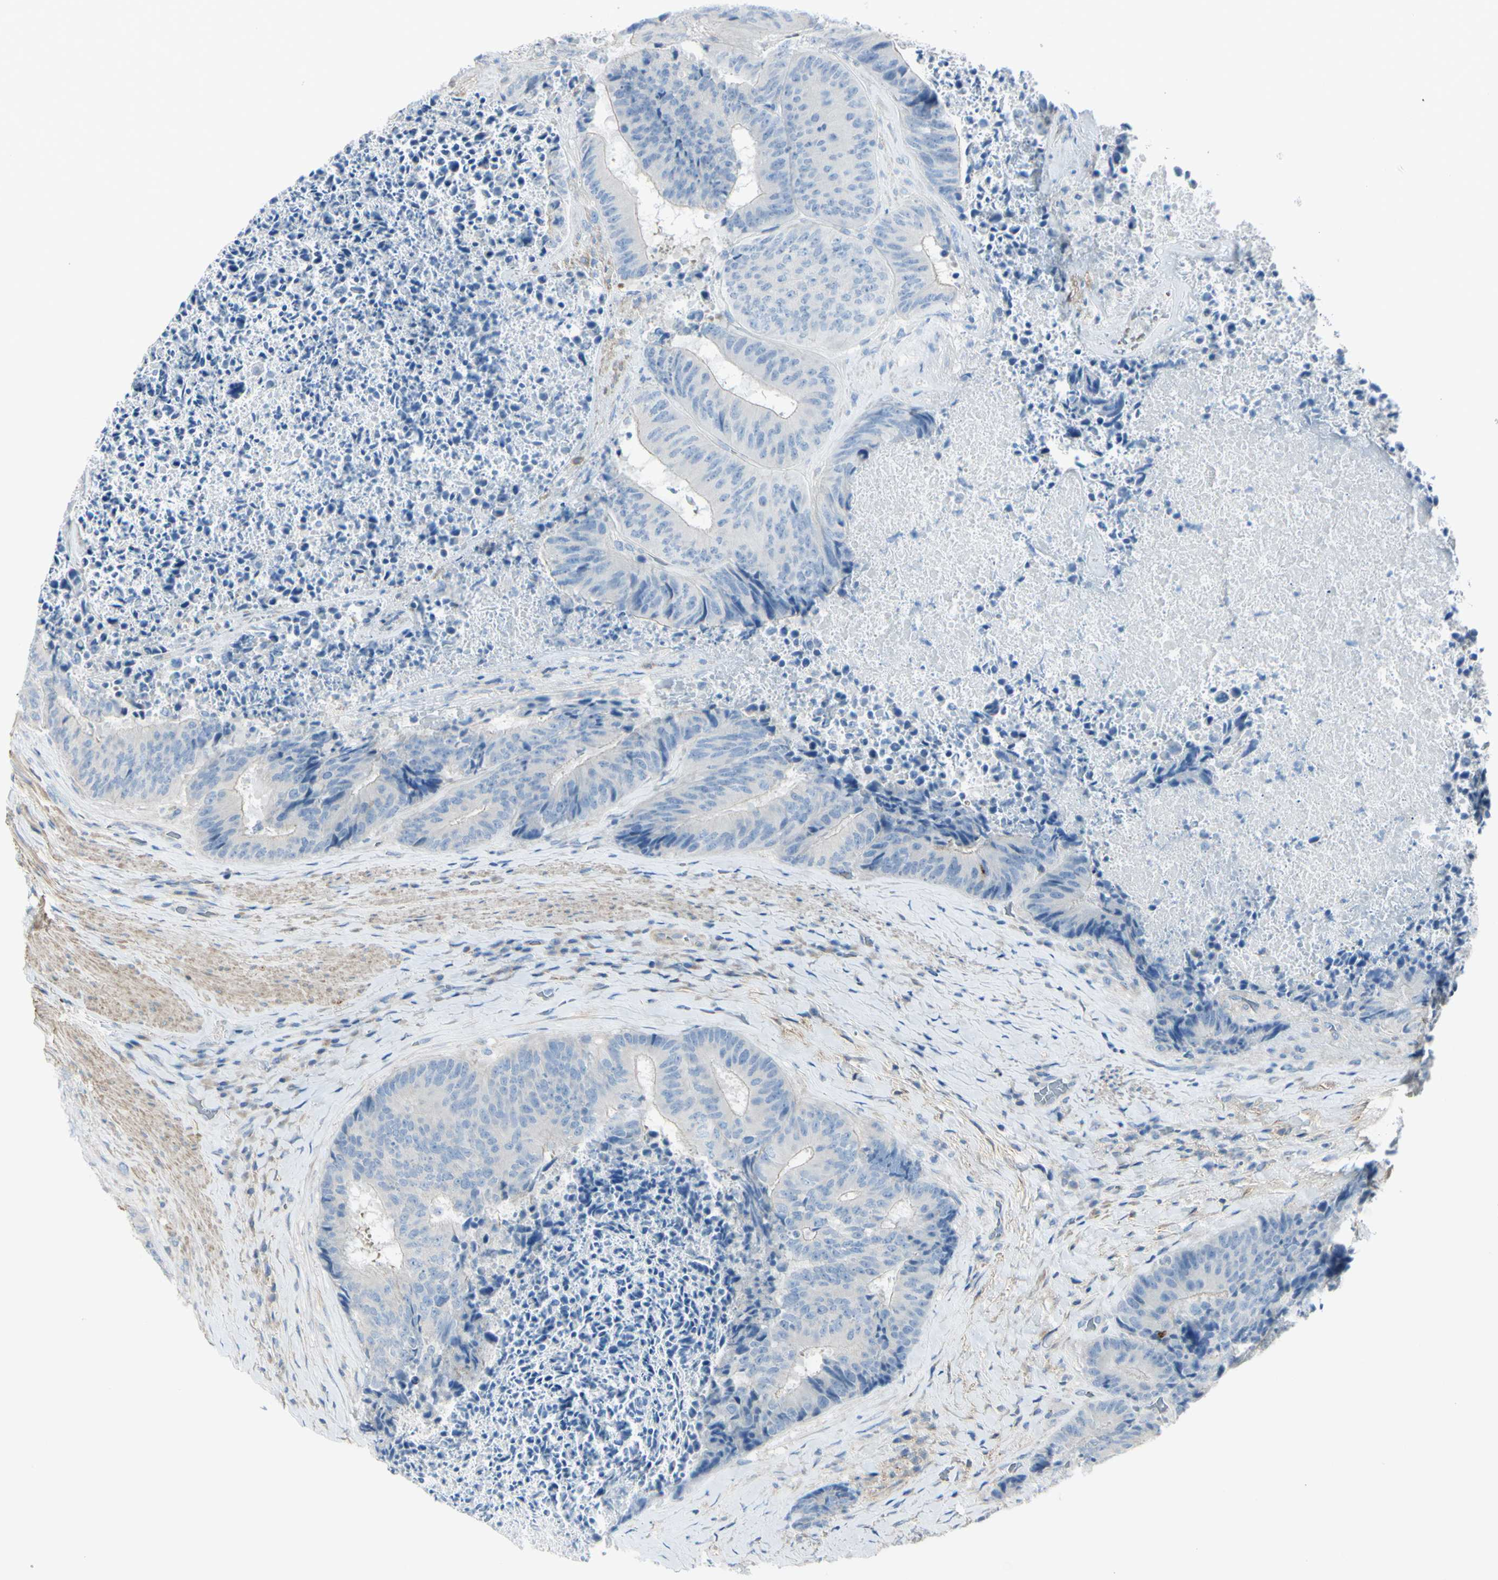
{"staining": {"intensity": "negative", "quantity": "none", "location": "none"}, "tissue": "colorectal cancer", "cell_type": "Tumor cells", "image_type": "cancer", "snomed": [{"axis": "morphology", "description": "Adenocarcinoma, NOS"}, {"axis": "topography", "description": "Rectum"}], "caption": "An immunohistochemistry (IHC) micrograph of adenocarcinoma (colorectal) is shown. There is no staining in tumor cells of adenocarcinoma (colorectal).", "gene": "NCBP2L", "patient": {"sex": "male", "age": 72}}